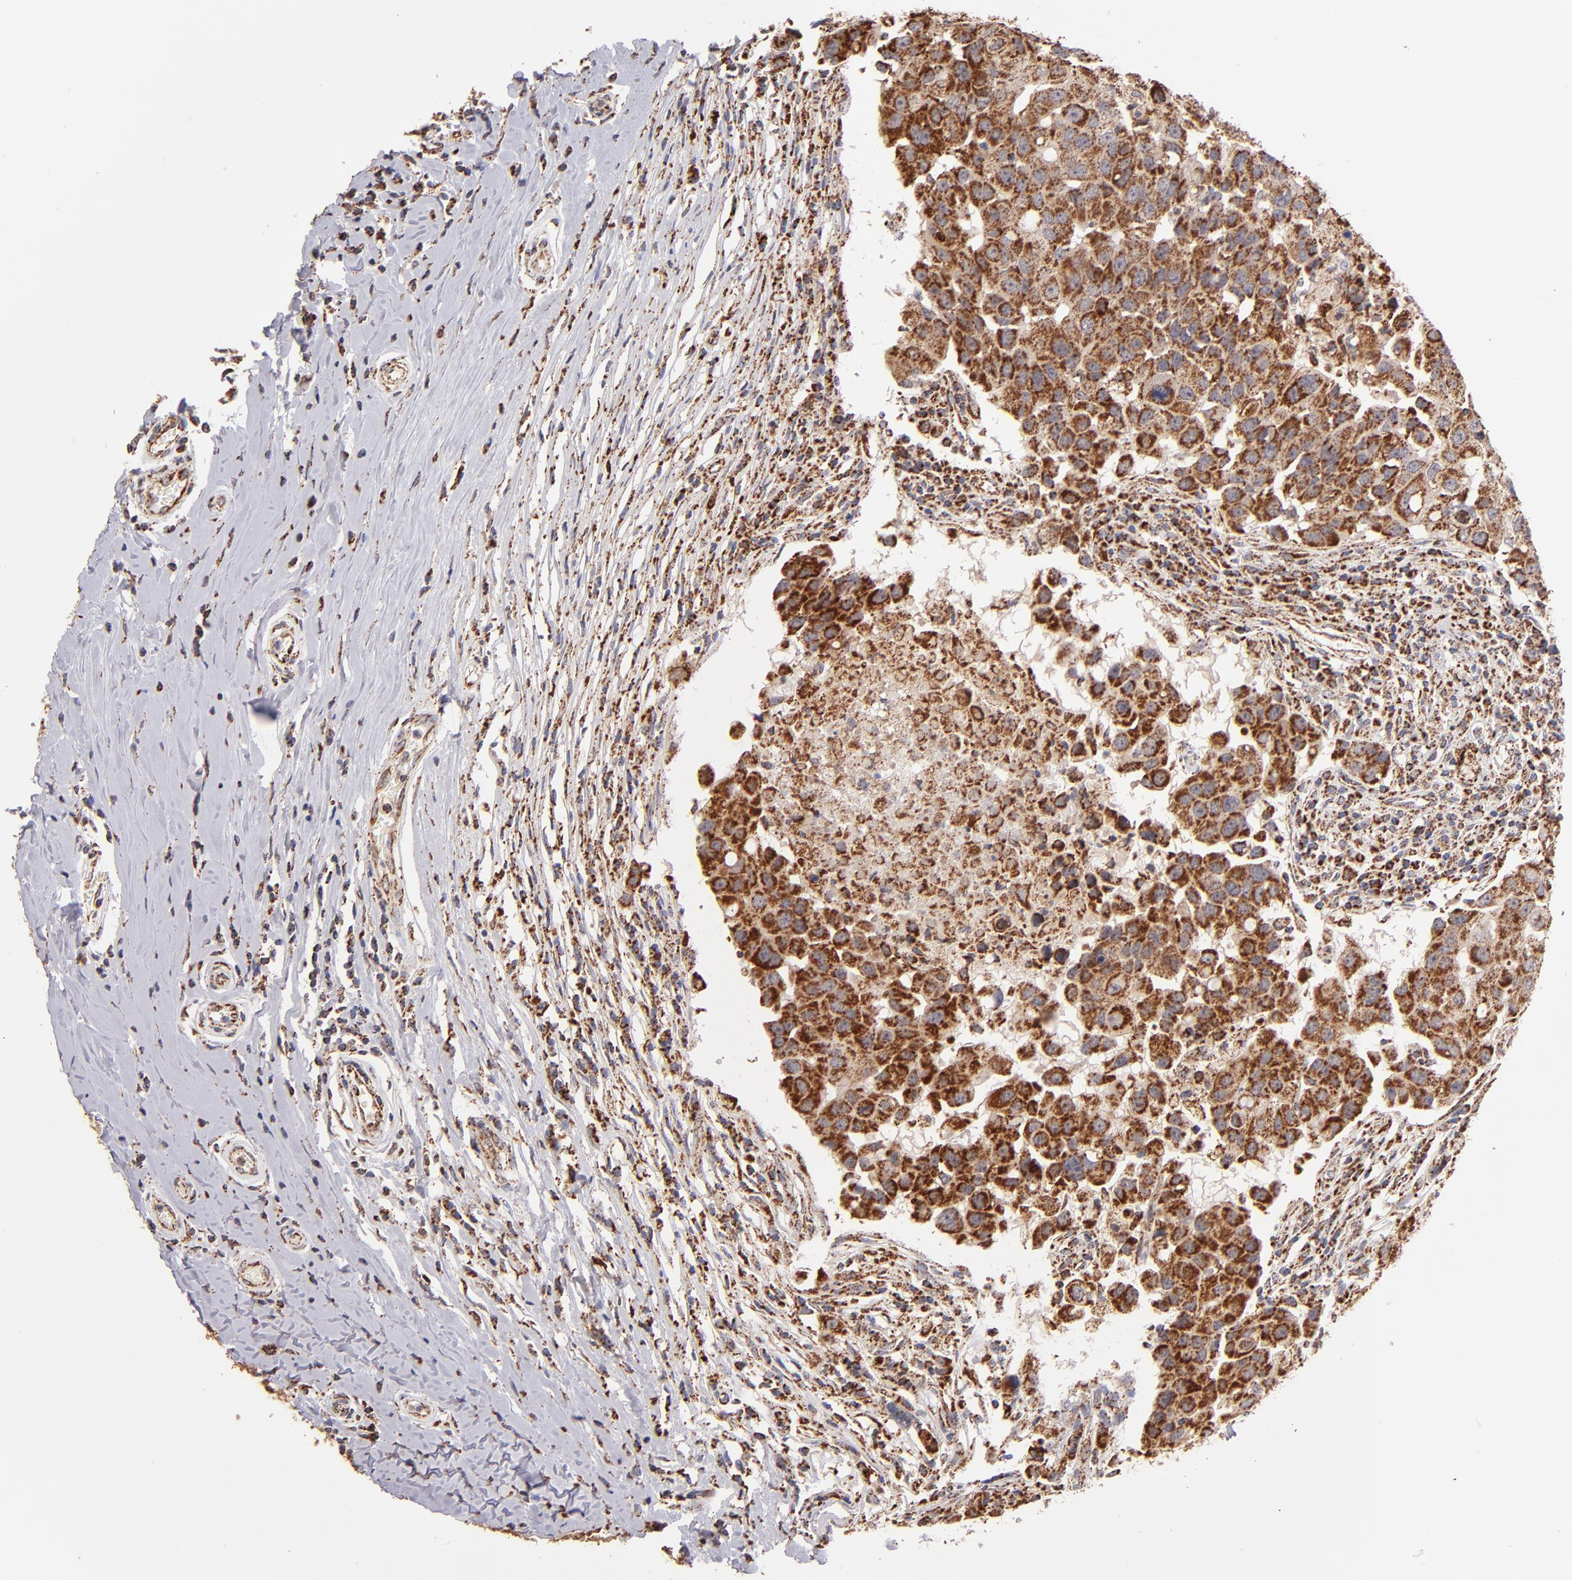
{"staining": {"intensity": "moderate", "quantity": ">75%", "location": "cytoplasmic/membranous"}, "tissue": "breast cancer", "cell_type": "Tumor cells", "image_type": "cancer", "snomed": [{"axis": "morphology", "description": "Duct carcinoma"}, {"axis": "topography", "description": "Breast"}], "caption": "About >75% of tumor cells in intraductal carcinoma (breast) display moderate cytoplasmic/membranous protein expression as visualized by brown immunohistochemical staining.", "gene": "DLST", "patient": {"sex": "female", "age": 27}}